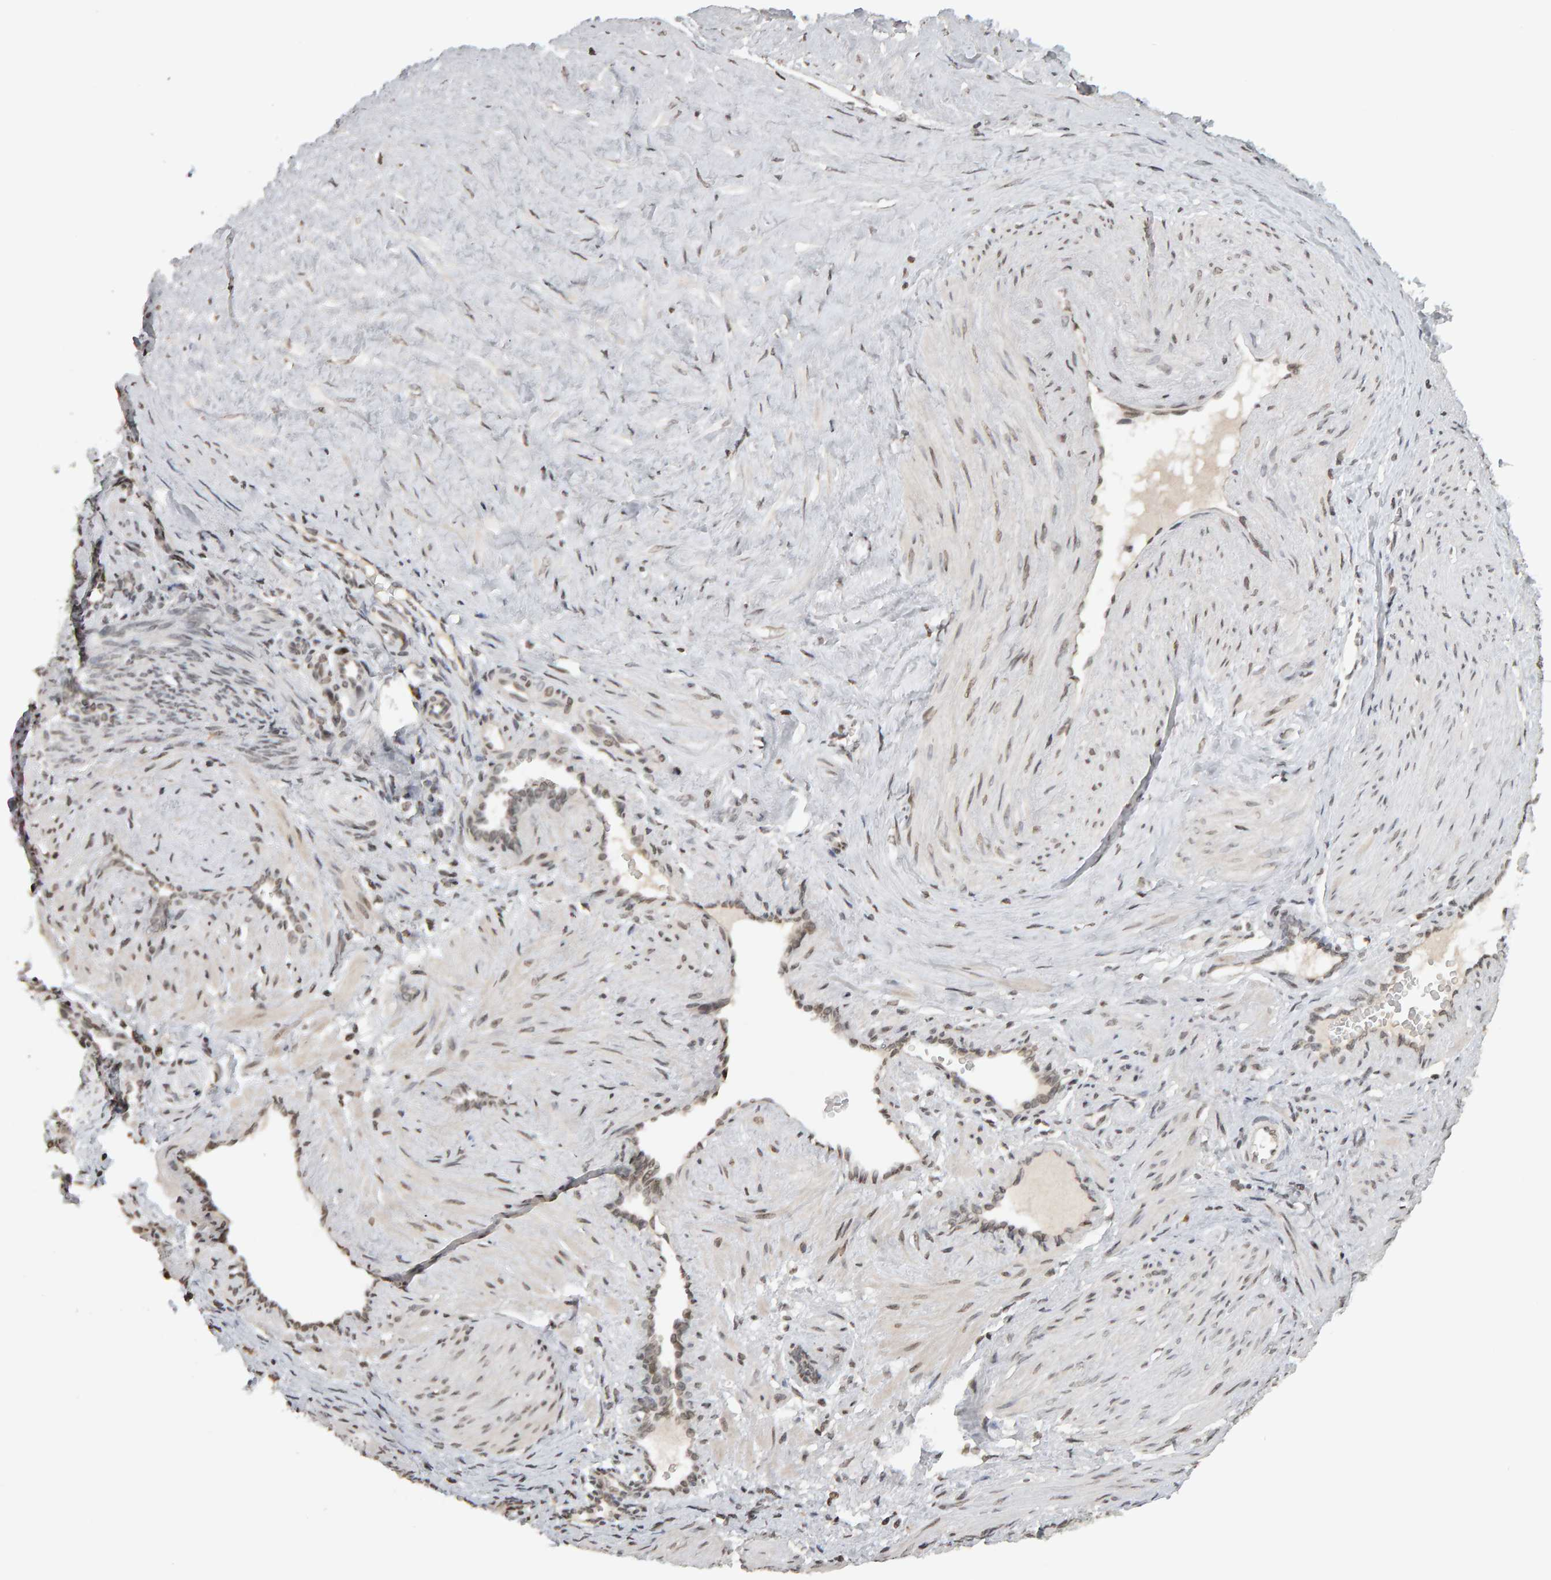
{"staining": {"intensity": "weak", "quantity": ">75%", "location": "nuclear"}, "tissue": "smooth muscle", "cell_type": "Smooth muscle cells", "image_type": "normal", "snomed": [{"axis": "morphology", "description": "Normal tissue, NOS"}, {"axis": "topography", "description": "Endometrium"}], "caption": "Protein staining demonstrates weak nuclear positivity in about >75% of smooth muscle cells in normal smooth muscle. (DAB IHC with brightfield microscopy, high magnification).", "gene": "TRAM1", "patient": {"sex": "female", "age": 33}}